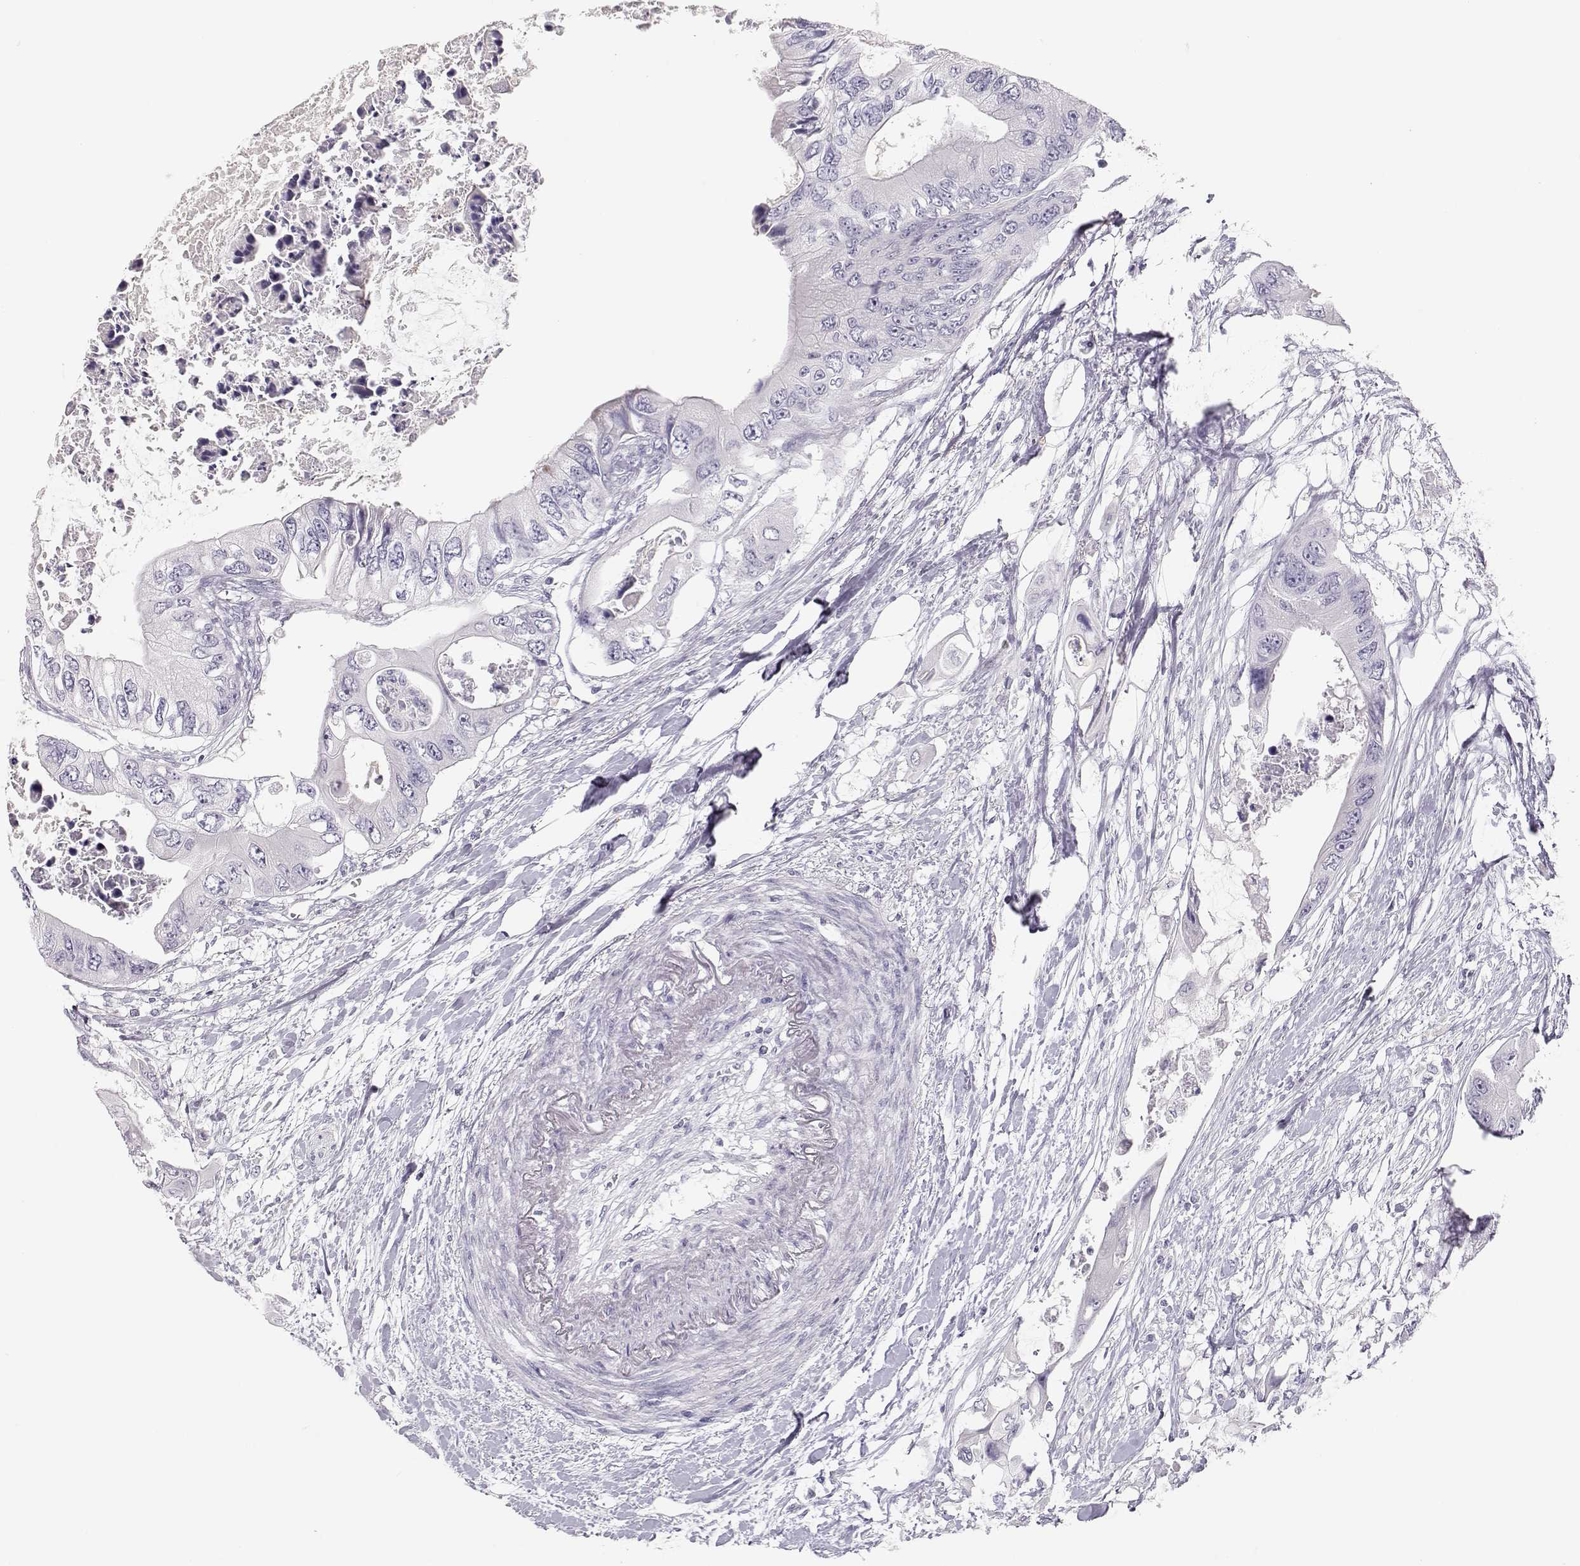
{"staining": {"intensity": "negative", "quantity": "none", "location": "none"}, "tissue": "colorectal cancer", "cell_type": "Tumor cells", "image_type": "cancer", "snomed": [{"axis": "morphology", "description": "Adenocarcinoma, NOS"}, {"axis": "topography", "description": "Rectum"}], "caption": "The histopathology image reveals no staining of tumor cells in colorectal adenocarcinoma.", "gene": "LEPR", "patient": {"sex": "male", "age": 63}}